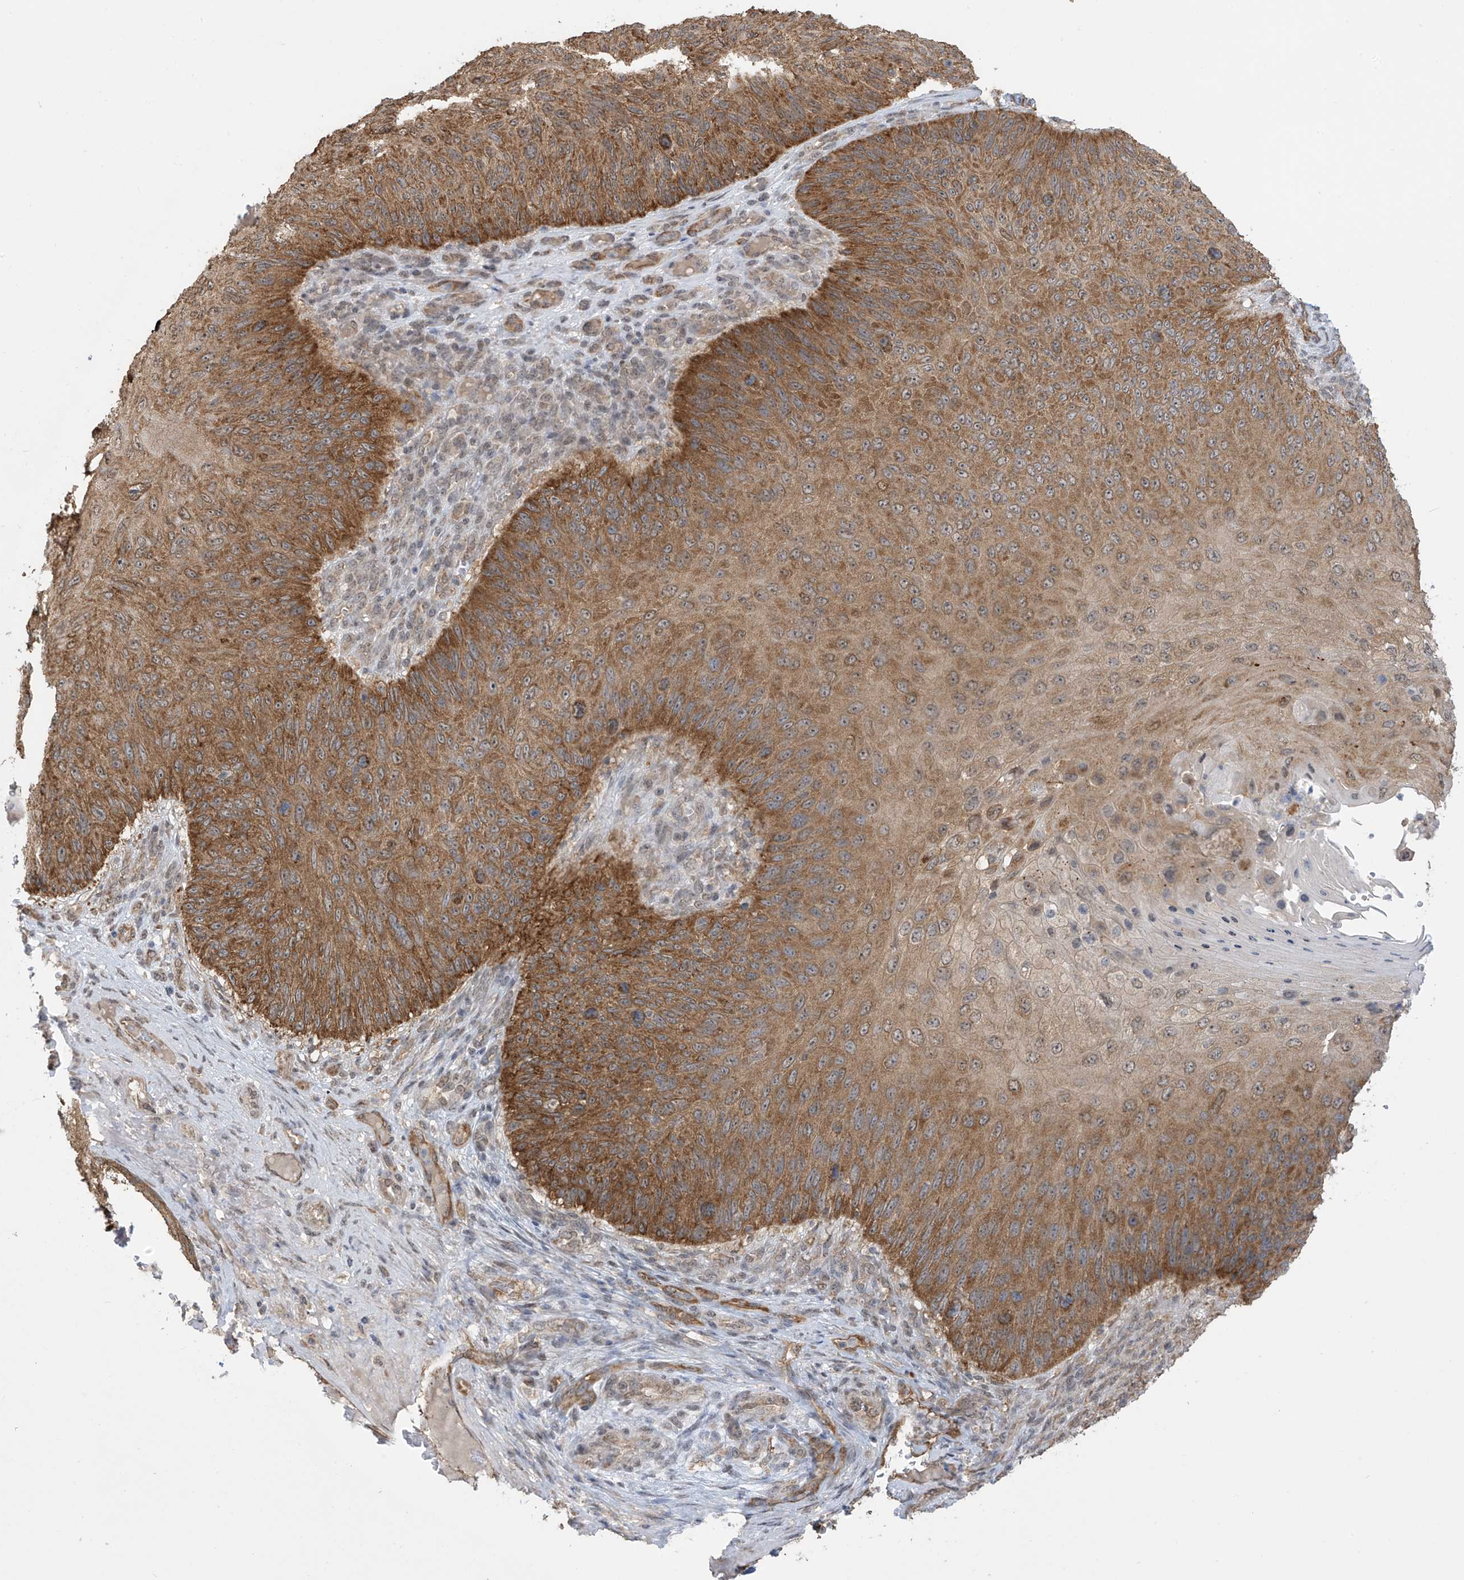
{"staining": {"intensity": "strong", "quantity": ">75%", "location": "cytoplasmic/membranous"}, "tissue": "skin cancer", "cell_type": "Tumor cells", "image_type": "cancer", "snomed": [{"axis": "morphology", "description": "Squamous cell carcinoma, NOS"}, {"axis": "topography", "description": "Skin"}], "caption": "Skin cancer was stained to show a protein in brown. There is high levels of strong cytoplasmic/membranous expression in approximately >75% of tumor cells. Ihc stains the protein of interest in brown and the nuclei are stained blue.", "gene": "KIAA1522", "patient": {"sex": "female", "age": 88}}